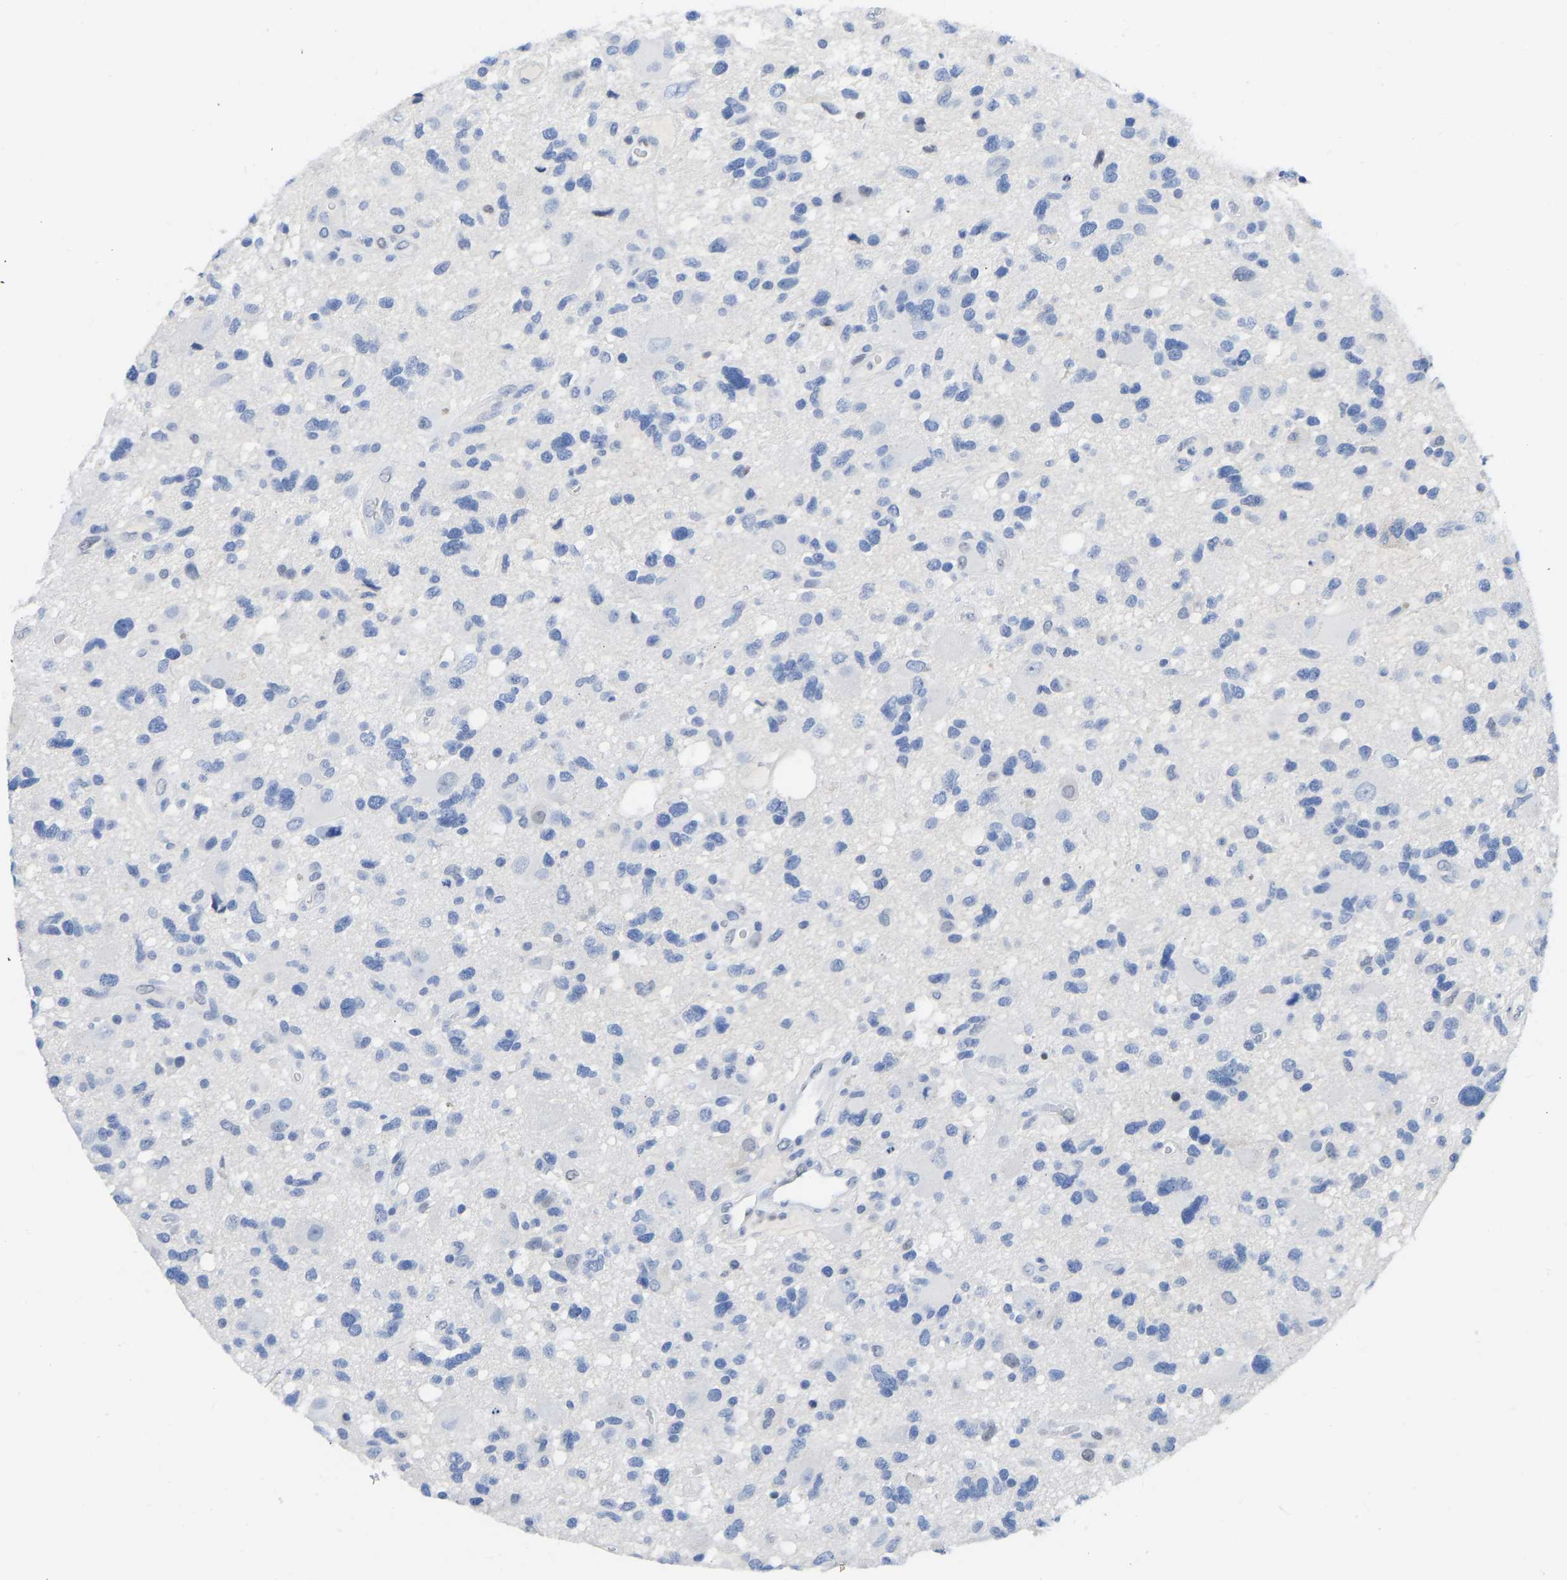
{"staining": {"intensity": "negative", "quantity": "none", "location": "none"}, "tissue": "glioma", "cell_type": "Tumor cells", "image_type": "cancer", "snomed": [{"axis": "morphology", "description": "Glioma, malignant, High grade"}, {"axis": "topography", "description": "Brain"}], "caption": "Malignant glioma (high-grade) was stained to show a protein in brown. There is no significant expression in tumor cells.", "gene": "TCF7", "patient": {"sex": "male", "age": 33}}